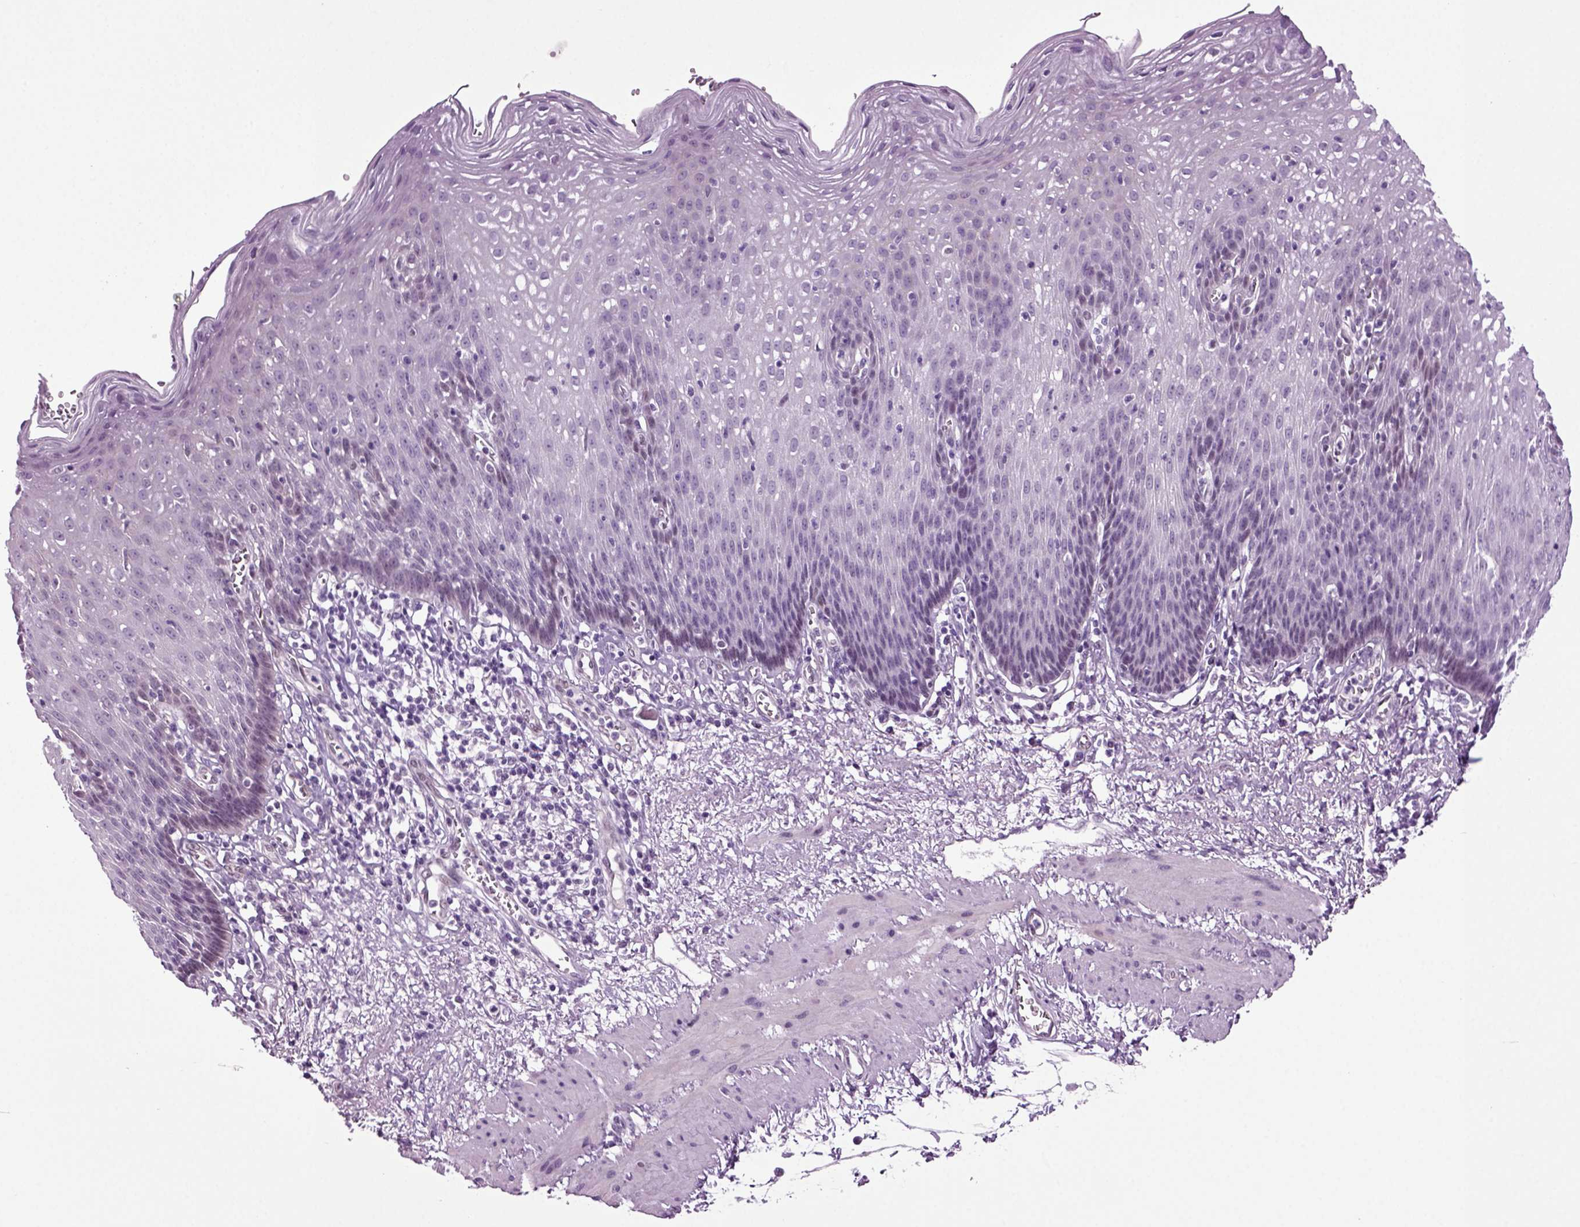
{"staining": {"intensity": "negative", "quantity": "none", "location": "none"}, "tissue": "esophagus", "cell_type": "Squamous epithelial cells", "image_type": "normal", "snomed": [{"axis": "morphology", "description": "Normal tissue, NOS"}, {"axis": "topography", "description": "Esophagus"}], "caption": "IHC of normal esophagus displays no staining in squamous epithelial cells.", "gene": "RFX3", "patient": {"sex": "male", "age": 57}}